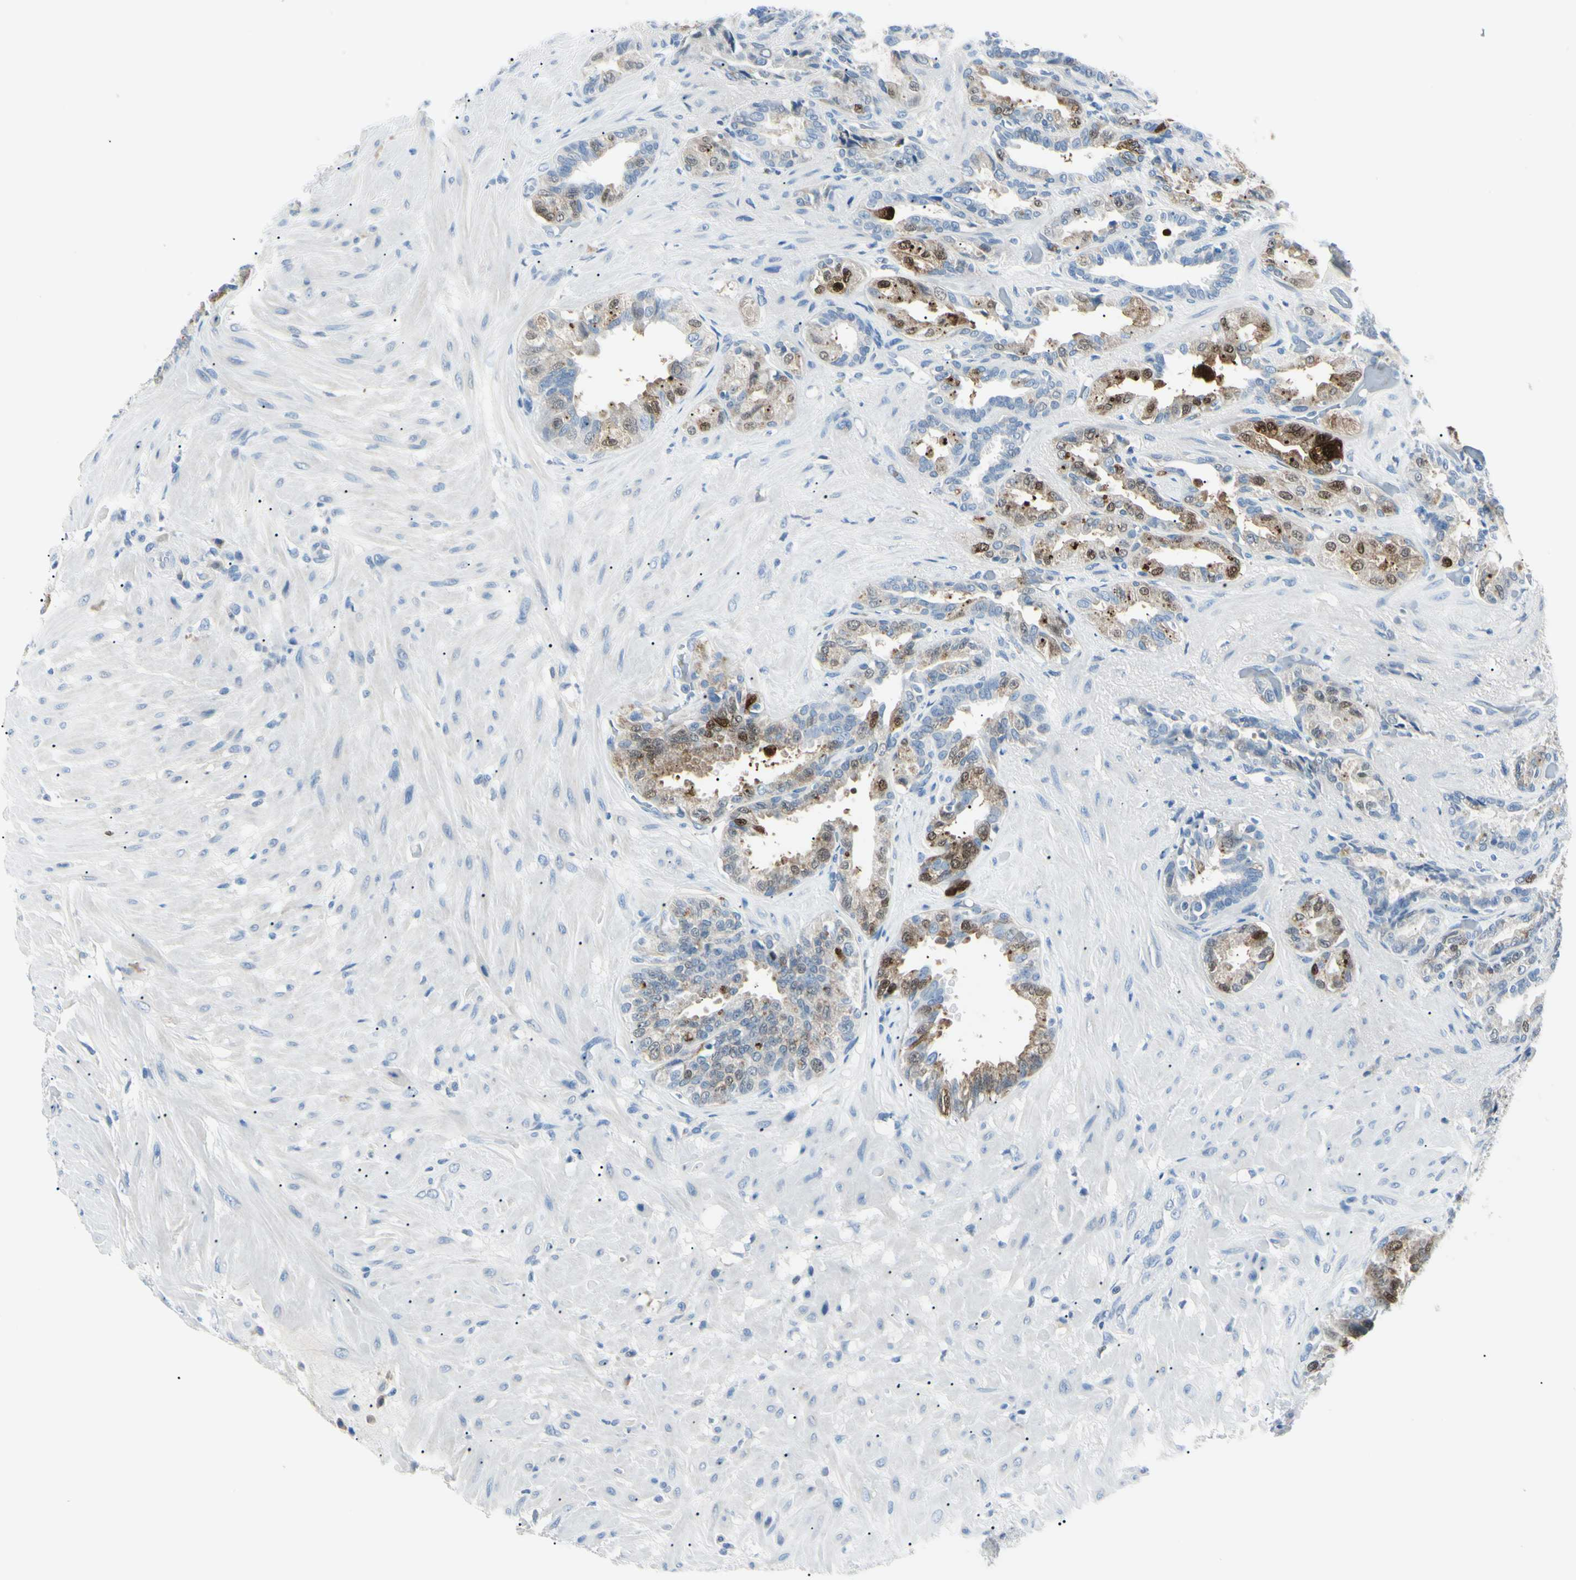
{"staining": {"intensity": "strong", "quantity": ">75%", "location": "cytoplasmic/membranous"}, "tissue": "seminal vesicle", "cell_type": "Glandular cells", "image_type": "normal", "snomed": [{"axis": "morphology", "description": "Normal tissue, NOS"}, {"axis": "topography", "description": "Seminal veicle"}], "caption": "Strong cytoplasmic/membranous expression is appreciated in approximately >75% of glandular cells in normal seminal vesicle.", "gene": "CA2", "patient": {"sex": "male", "age": 61}}